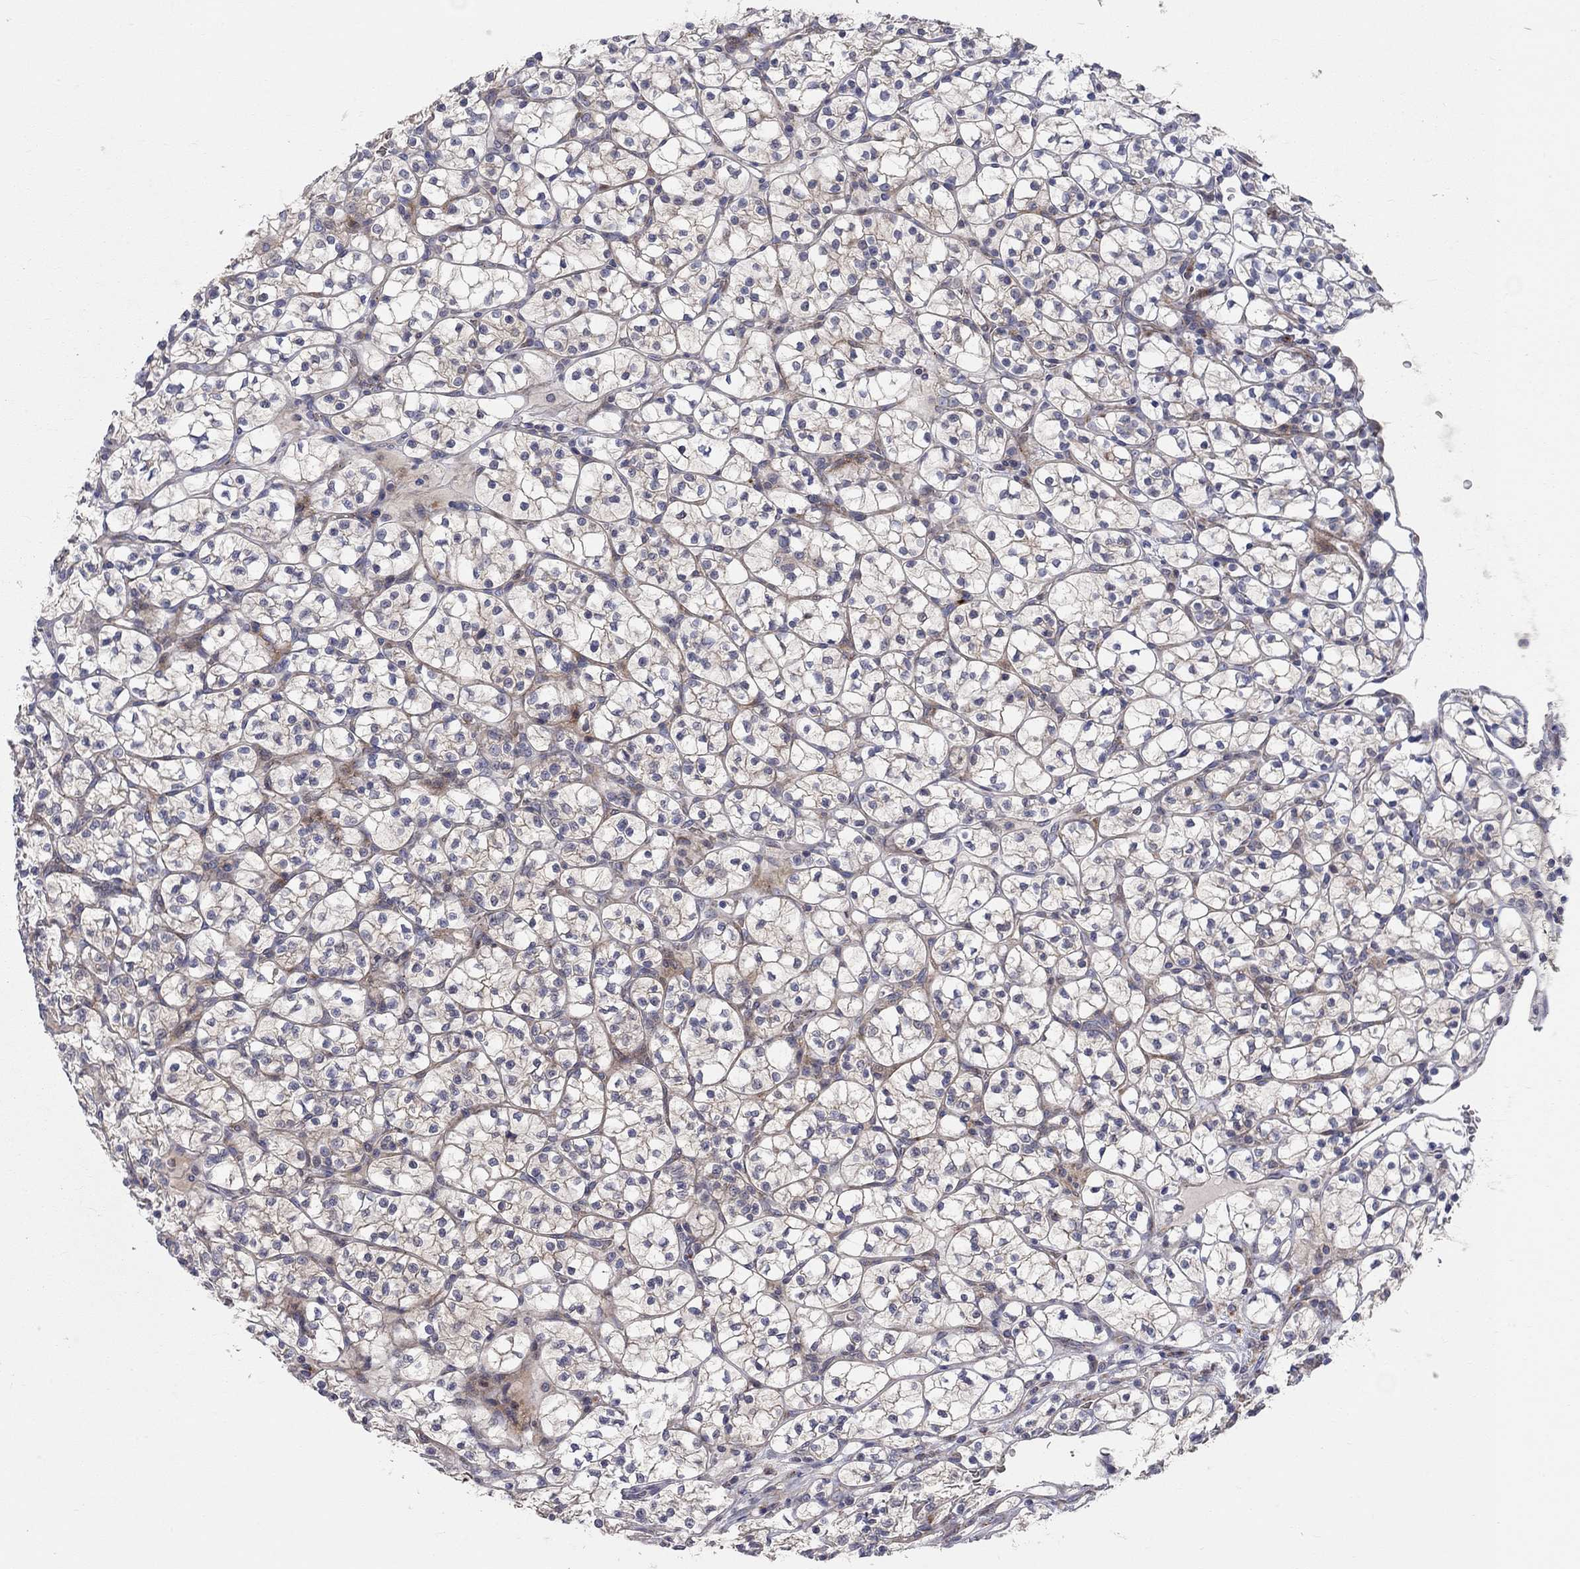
{"staining": {"intensity": "weak", "quantity": ">75%", "location": "cytoplasmic/membranous"}, "tissue": "renal cancer", "cell_type": "Tumor cells", "image_type": "cancer", "snomed": [{"axis": "morphology", "description": "Adenocarcinoma, NOS"}, {"axis": "topography", "description": "Kidney"}], "caption": "Approximately >75% of tumor cells in human adenocarcinoma (renal) exhibit weak cytoplasmic/membranous protein positivity as visualized by brown immunohistochemical staining.", "gene": "KANSL1L", "patient": {"sex": "female", "age": 89}}